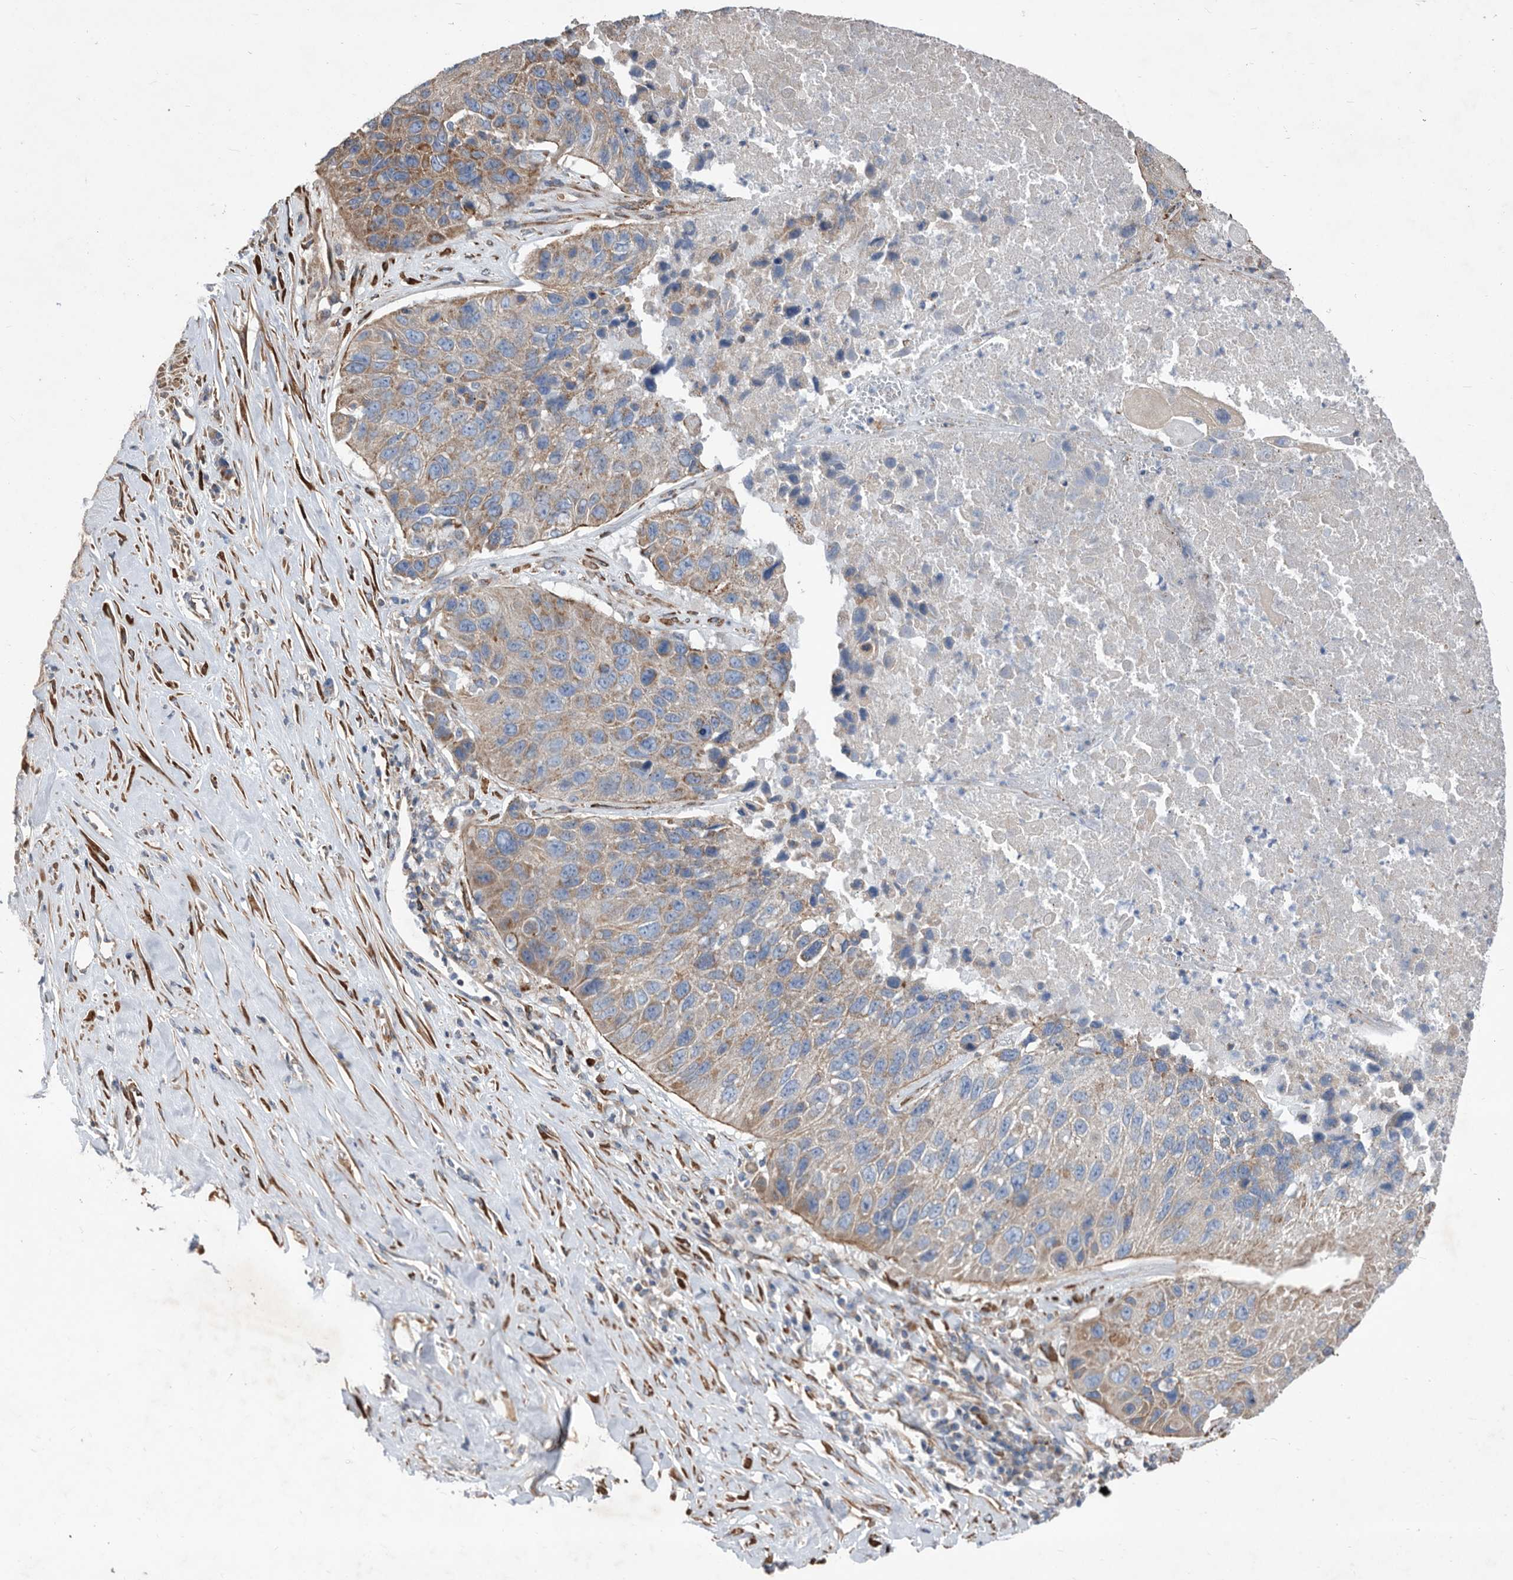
{"staining": {"intensity": "weak", "quantity": ">75%", "location": "cytoplasmic/membranous"}, "tissue": "lung cancer", "cell_type": "Tumor cells", "image_type": "cancer", "snomed": [{"axis": "morphology", "description": "Squamous cell carcinoma, NOS"}, {"axis": "topography", "description": "Lung"}], "caption": "Immunohistochemistry (IHC) (DAB) staining of human lung cancer demonstrates weak cytoplasmic/membranous protein staining in about >75% of tumor cells.", "gene": "ATP13A3", "patient": {"sex": "male", "age": 61}}